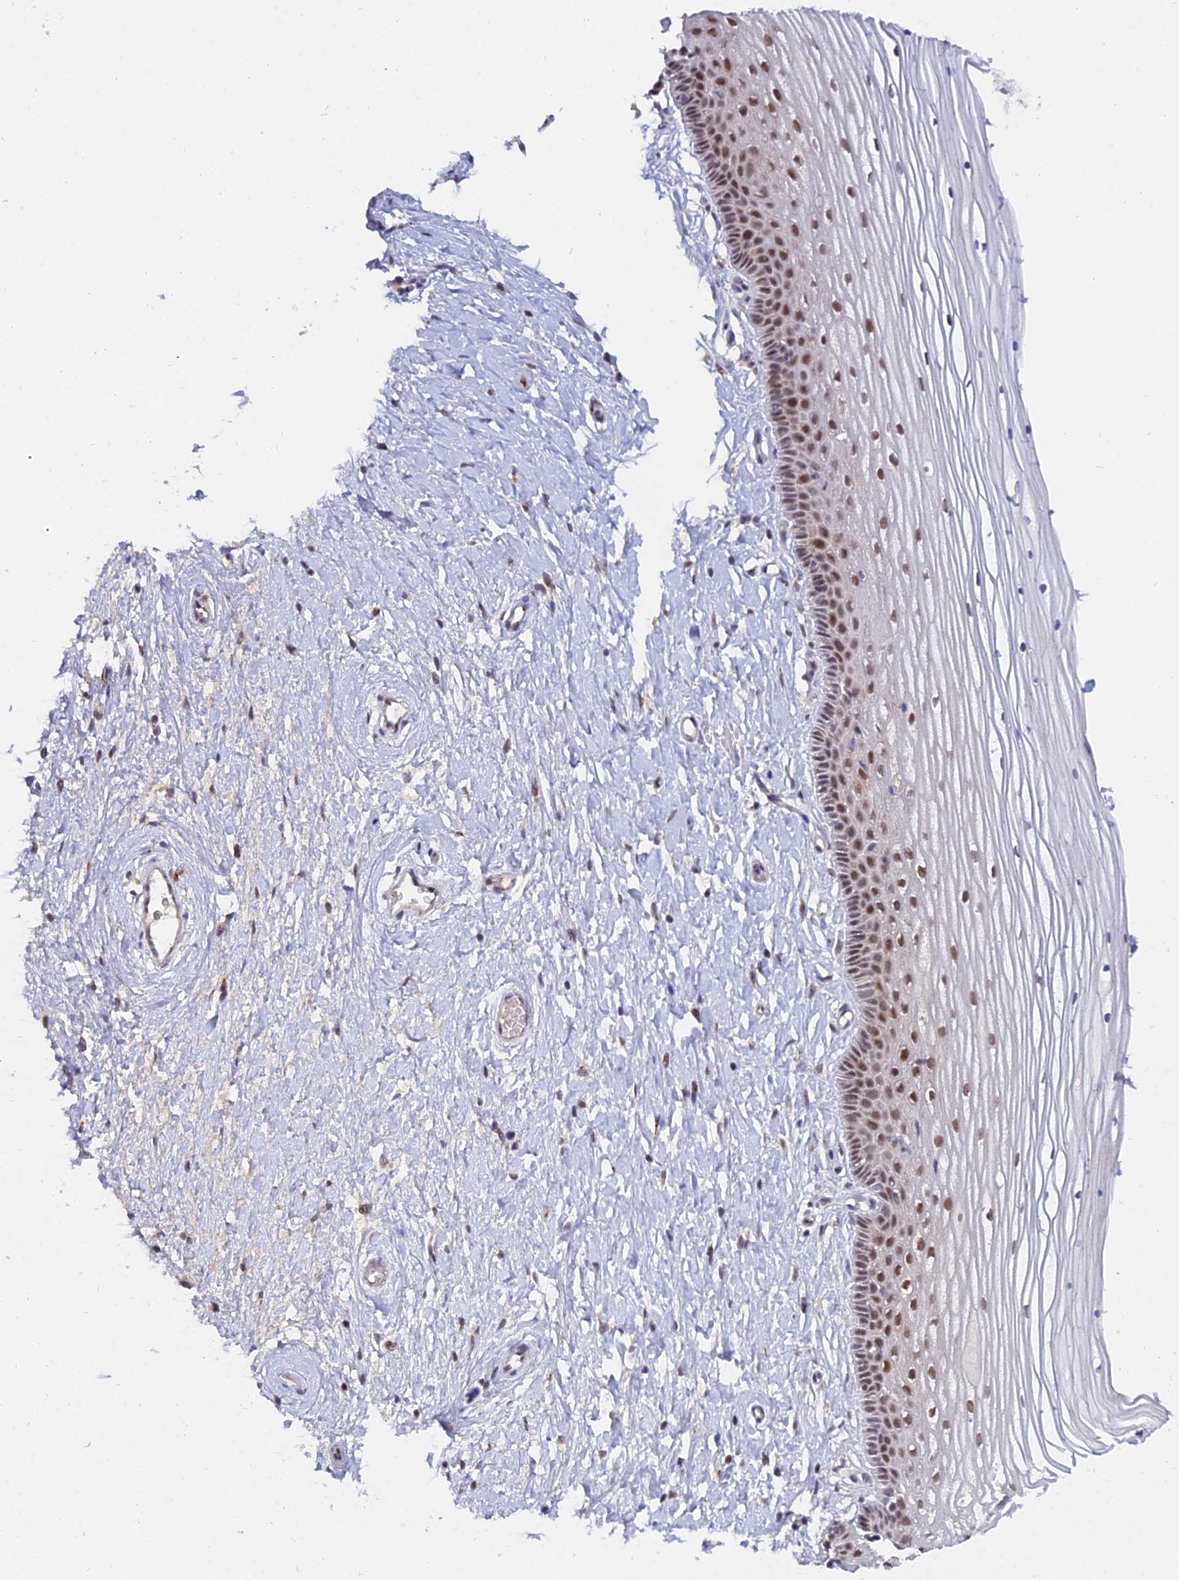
{"staining": {"intensity": "strong", "quantity": "25%-75%", "location": "nuclear"}, "tissue": "vagina", "cell_type": "Squamous epithelial cells", "image_type": "normal", "snomed": [{"axis": "morphology", "description": "Normal tissue, NOS"}, {"axis": "topography", "description": "Vagina"}, {"axis": "topography", "description": "Cervix"}], "caption": "Protein staining by immunohistochemistry (IHC) shows strong nuclear positivity in about 25%-75% of squamous epithelial cells in unremarkable vagina. Ihc stains the protein in brown and the nuclei are stained blue.", "gene": "THOC3", "patient": {"sex": "female", "age": 40}}